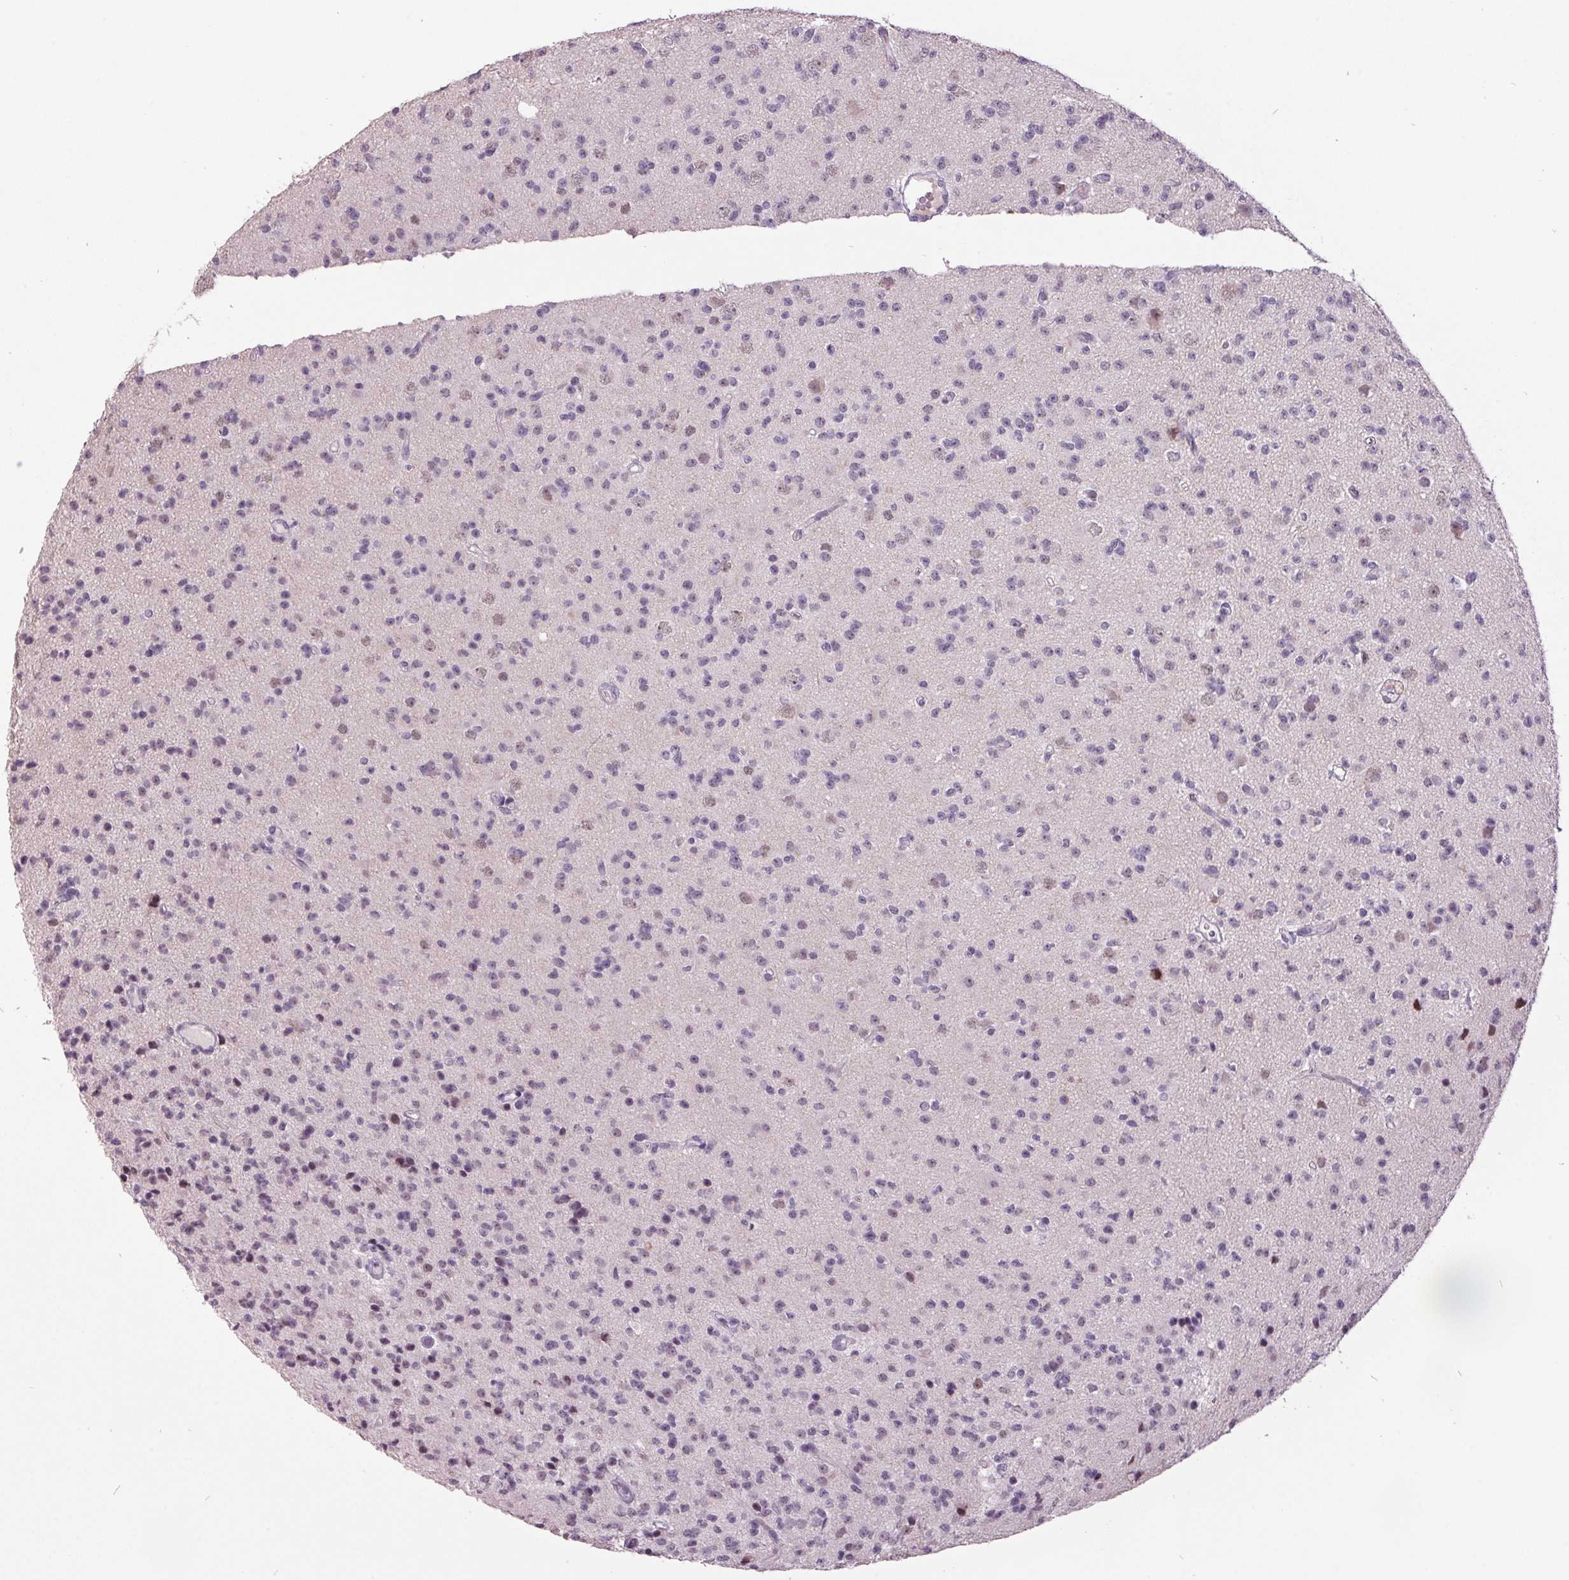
{"staining": {"intensity": "negative", "quantity": "none", "location": "none"}, "tissue": "glioma", "cell_type": "Tumor cells", "image_type": "cancer", "snomed": [{"axis": "morphology", "description": "Glioma, malignant, High grade"}, {"axis": "topography", "description": "Brain"}], "caption": "DAB (3,3'-diaminobenzidine) immunohistochemical staining of malignant glioma (high-grade) reveals no significant expression in tumor cells.", "gene": "C2orf16", "patient": {"sex": "male", "age": 36}}